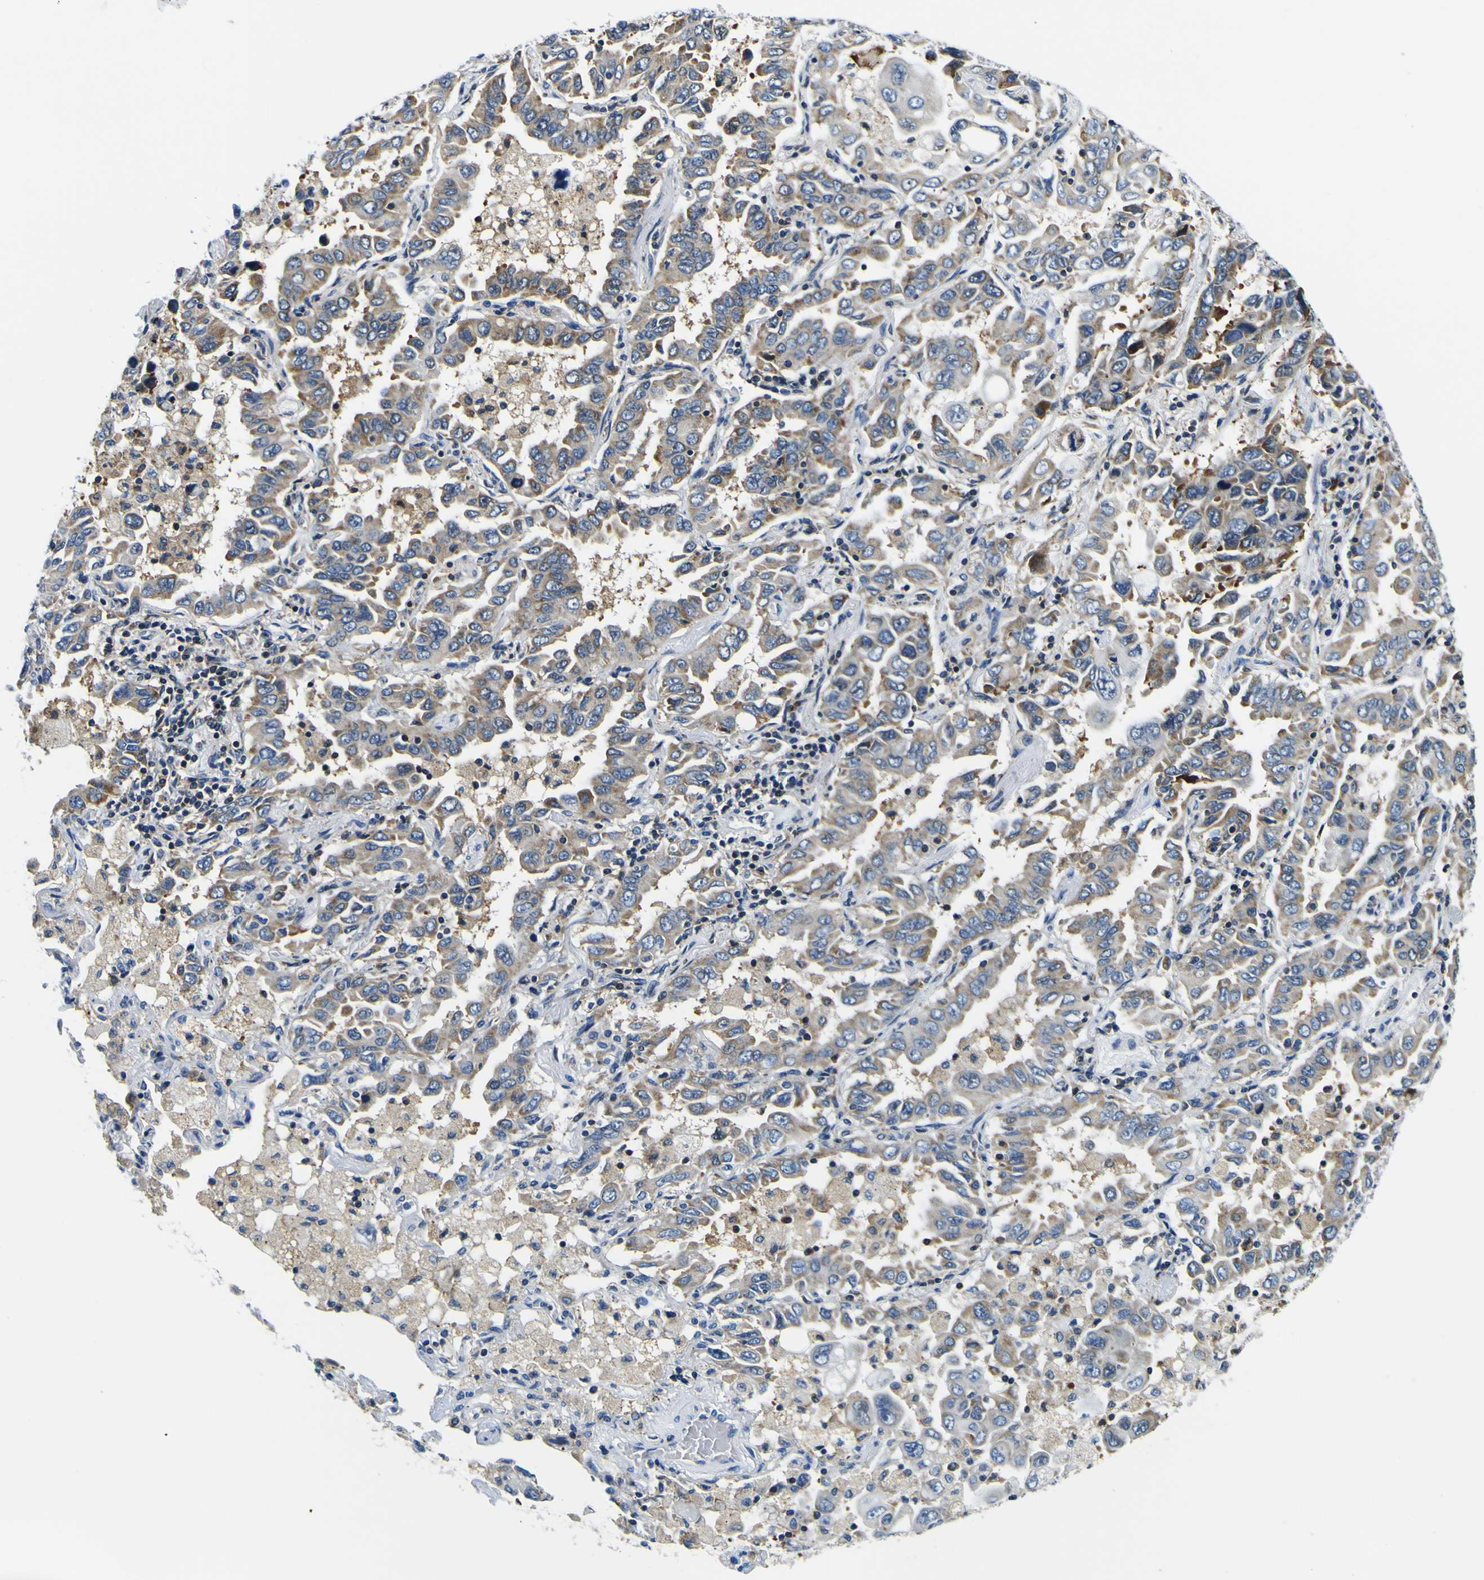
{"staining": {"intensity": "weak", "quantity": ">75%", "location": "cytoplasmic/membranous"}, "tissue": "lung cancer", "cell_type": "Tumor cells", "image_type": "cancer", "snomed": [{"axis": "morphology", "description": "Adenocarcinoma, NOS"}, {"axis": "topography", "description": "Lung"}], "caption": "DAB (3,3'-diaminobenzidine) immunohistochemical staining of human lung cancer (adenocarcinoma) shows weak cytoplasmic/membranous protein staining in about >75% of tumor cells. (Stains: DAB (3,3'-diaminobenzidine) in brown, nuclei in blue, Microscopy: brightfield microscopy at high magnification).", "gene": "NLRP3", "patient": {"sex": "male", "age": 64}}